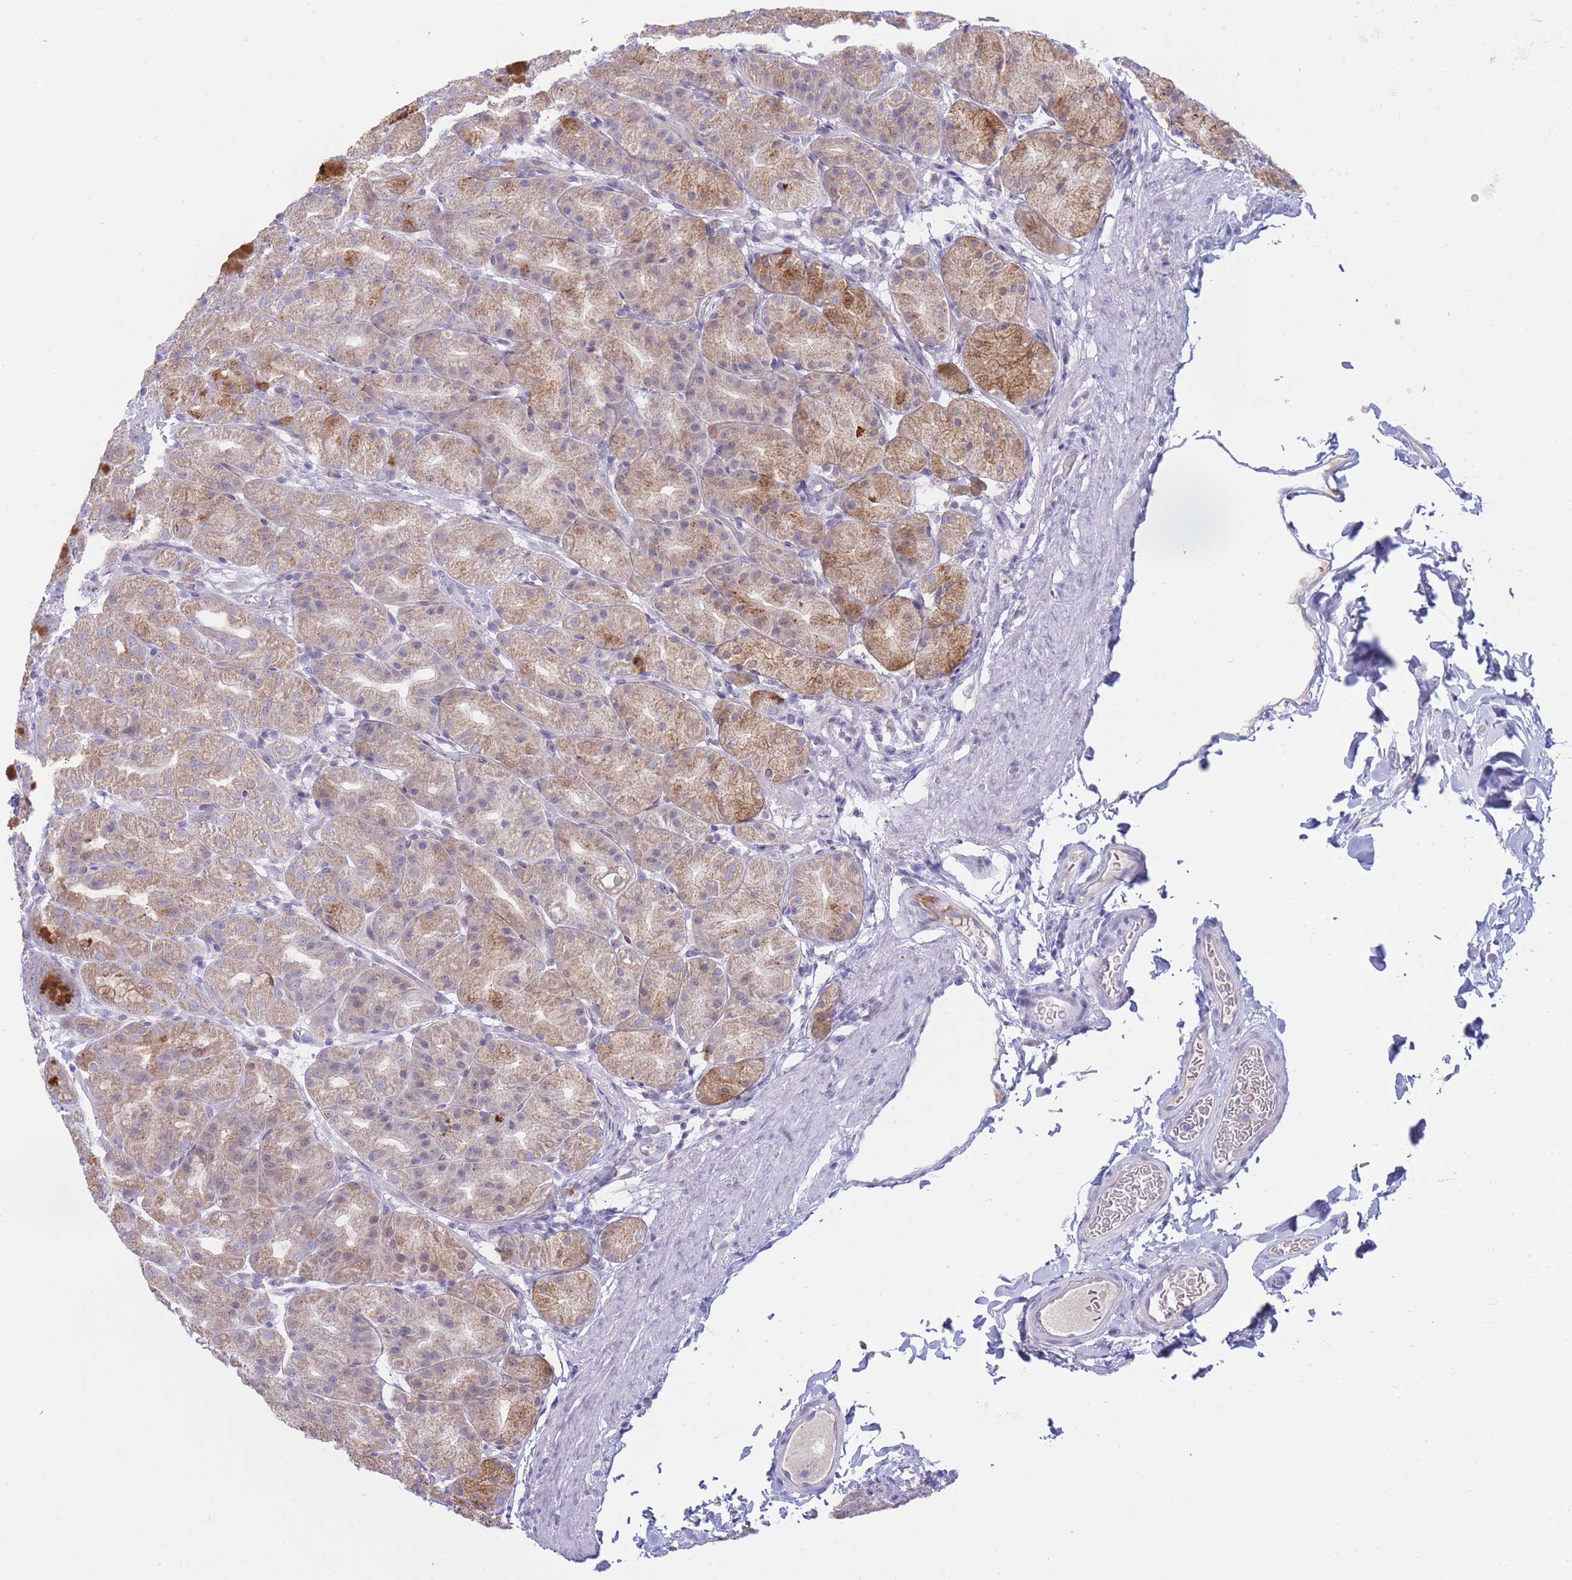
{"staining": {"intensity": "moderate", "quantity": ">75%", "location": "cytoplasmic/membranous"}, "tissue": "stomach", "cell_type": "Glandular cells", "image_type": "normal", "snomed": [{"axis": "morphology", "description": "Normal tissue, NOS"}, {"axis": "topography", "description": "Stomach, upper"}, {"axis": "topography", "description": "Stomach"}], "caption": "Immunohistochemical staining of unremarkable stomach demonstrates medium levels of moderate cytoplasmic/membranous expression in approximately >75% of glandular cells.", "gene": "NANP", "patient": {"sex": "male", "age": 68}}